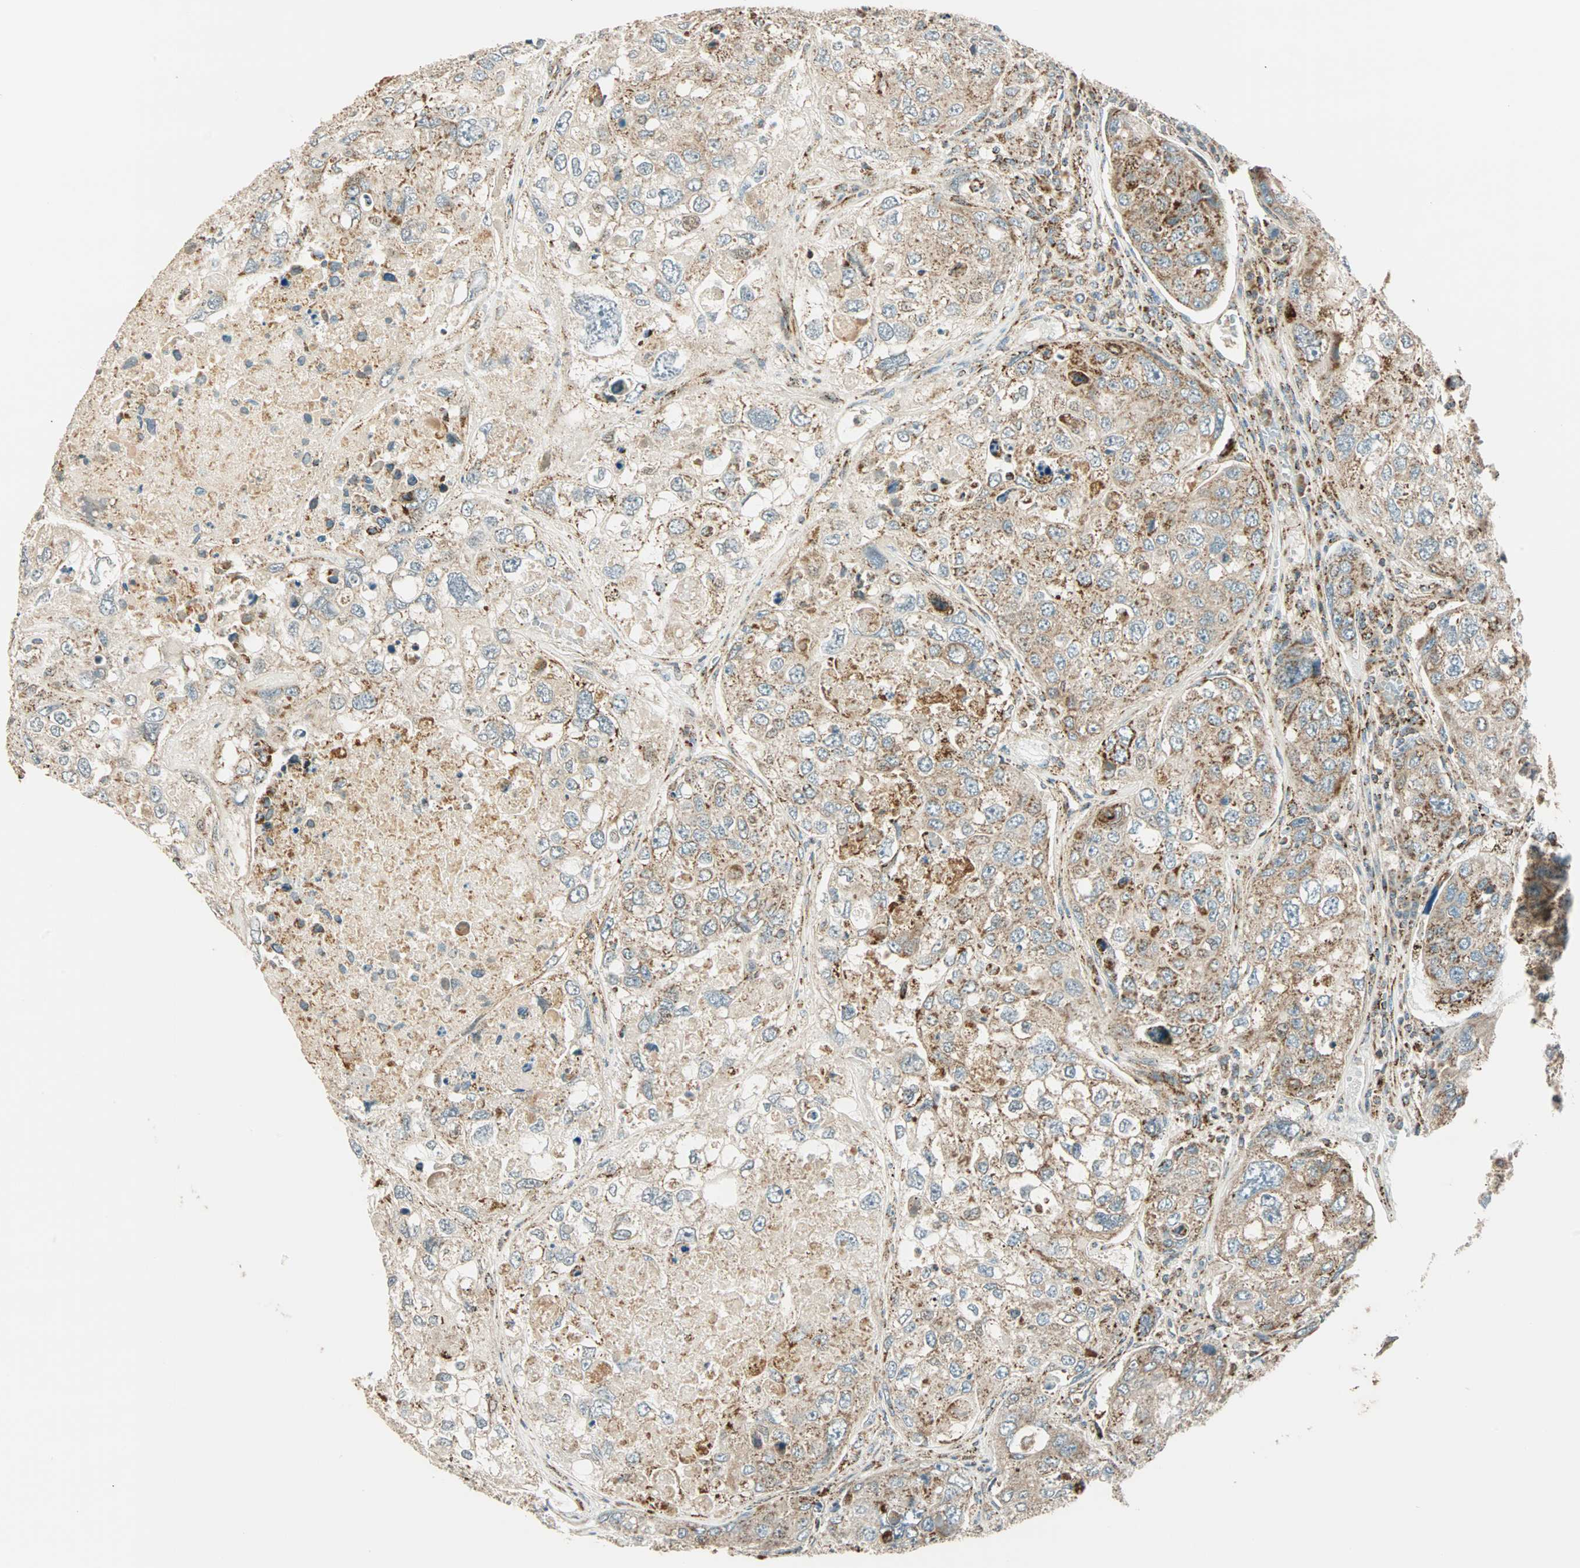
{"staining": {"intensity": "weak", "quantity": ">75%", "location": "cytoplasmic/membranous"}, "tissue": "urothelial cancer", "cell_type": "Tumor cells", "image_type": "cancer", "snomed": [{"axis": "morphology", "description": "Urothelial carcinoma, High grade"}, {"axis": "topography", "description": "Lymph node"}, {"axis": "topography", "description": "Urinary bladder"}], "caption": "IHC histopathology image of neoplastic tissue: high-grade urothelial carcinoma stained using IHC displays low levels of weak protein expression localized specifically in the cytoplasmic/membranous of tumor cells, appearing as a cytoplasmic/membranous brown color.", "gene": "SPRY4", "patient": {"sex": "male", "age": 51}}